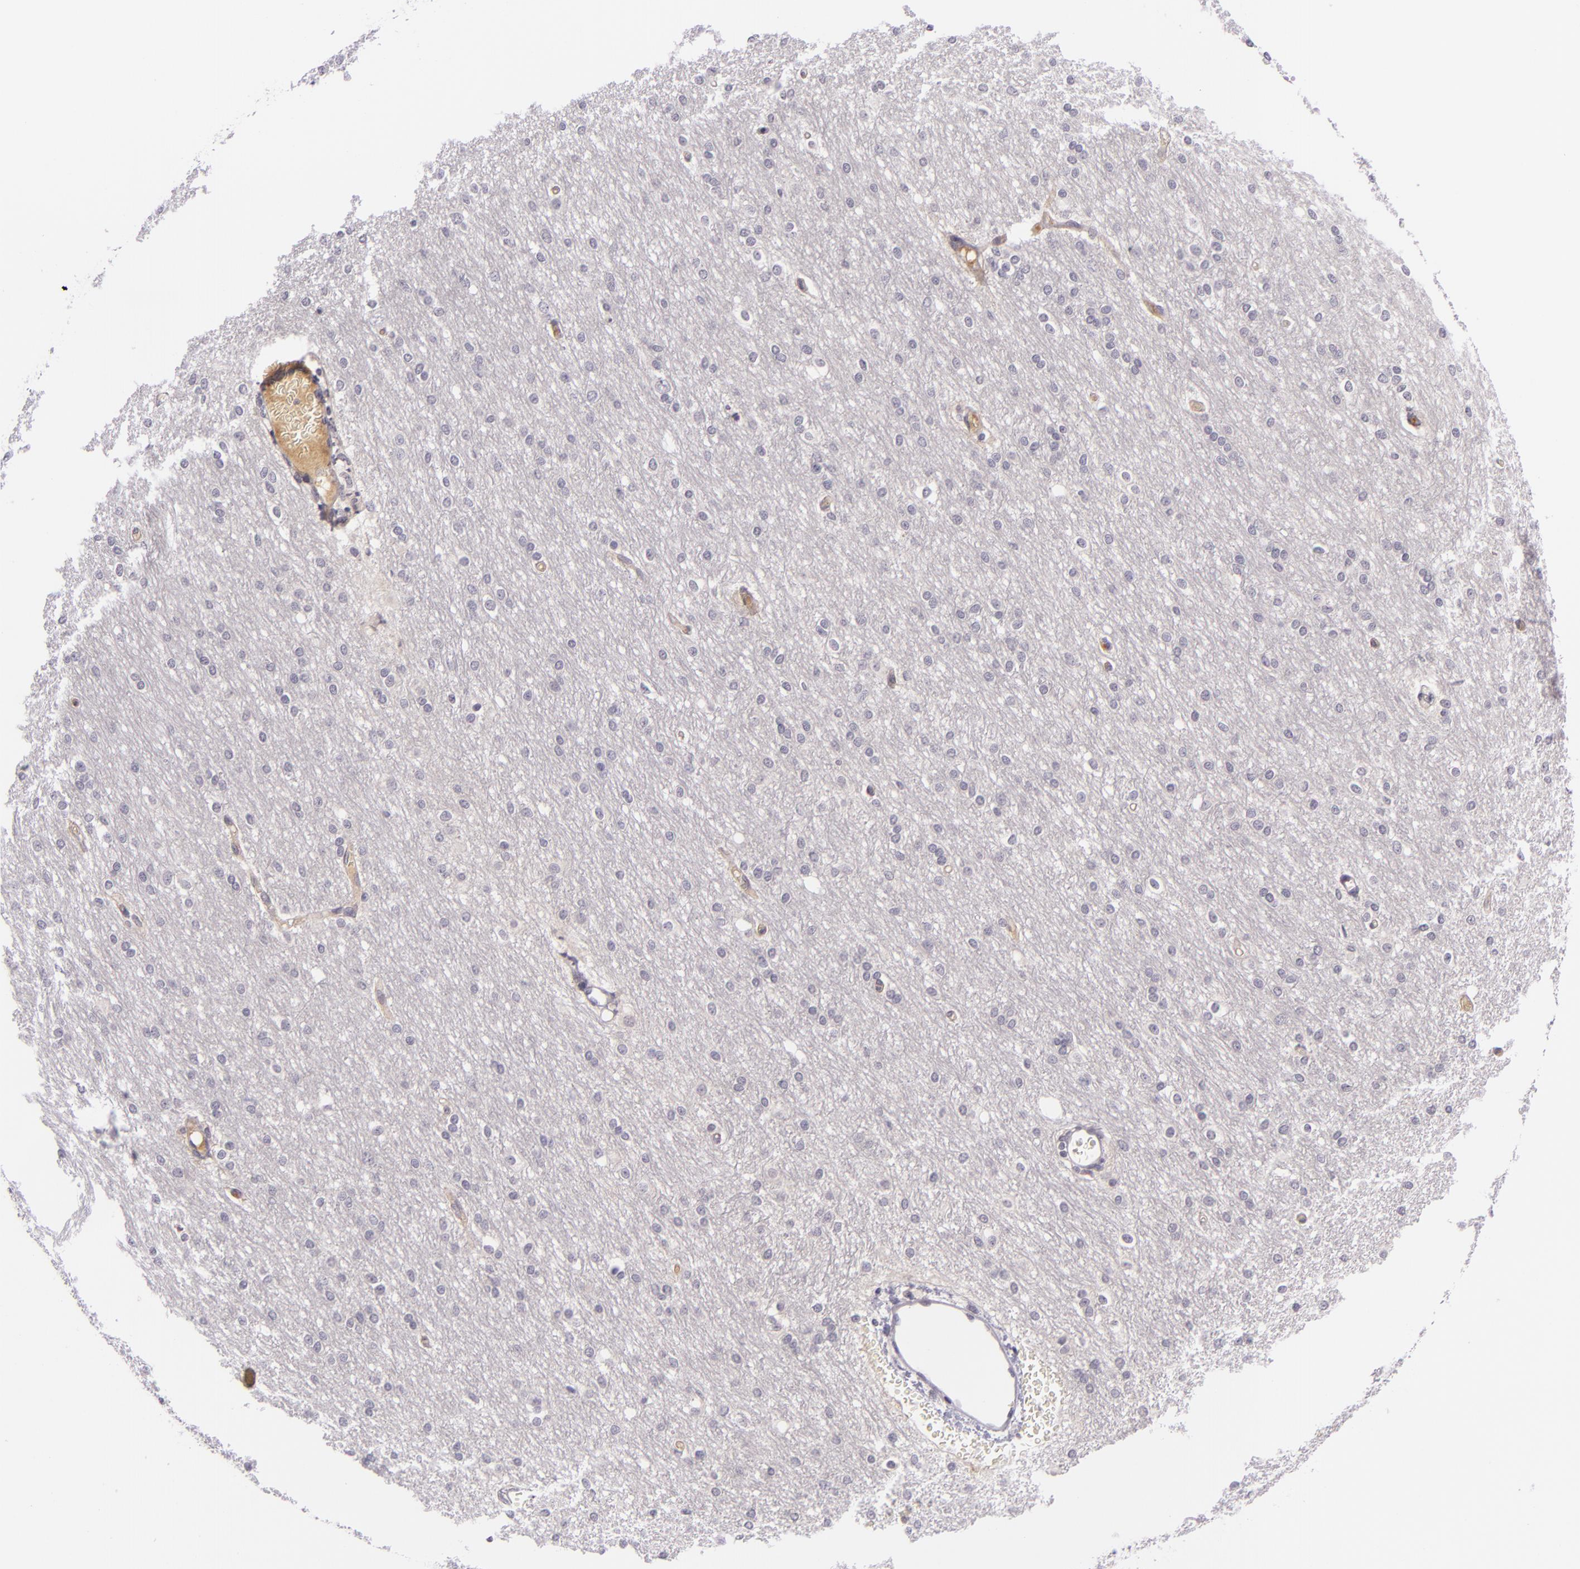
{"staining": {"intensity": "weak", "quantity": ">75%", "location": "cytoplasmic/membranous"}, "tissue": "cerebral cortex", "cell_type": "Endothelial cells", "image_type": "normal", "snomed": [{"axis": "morphology", "description": "Normal tissue, NOS"}, {"axis": "morphology", "description": "Inflammation, NOS"}, {"axis": "topography", "description": "Cerebral cortex"}], "caption": "Protein expression by IHC displays weak cytoplasmic/membranous expression in about >75% of endothelial cells in unremarkable cerebral cortex.", "gene": "DAG1", "patient": {"sex": "male", "age": 6}}